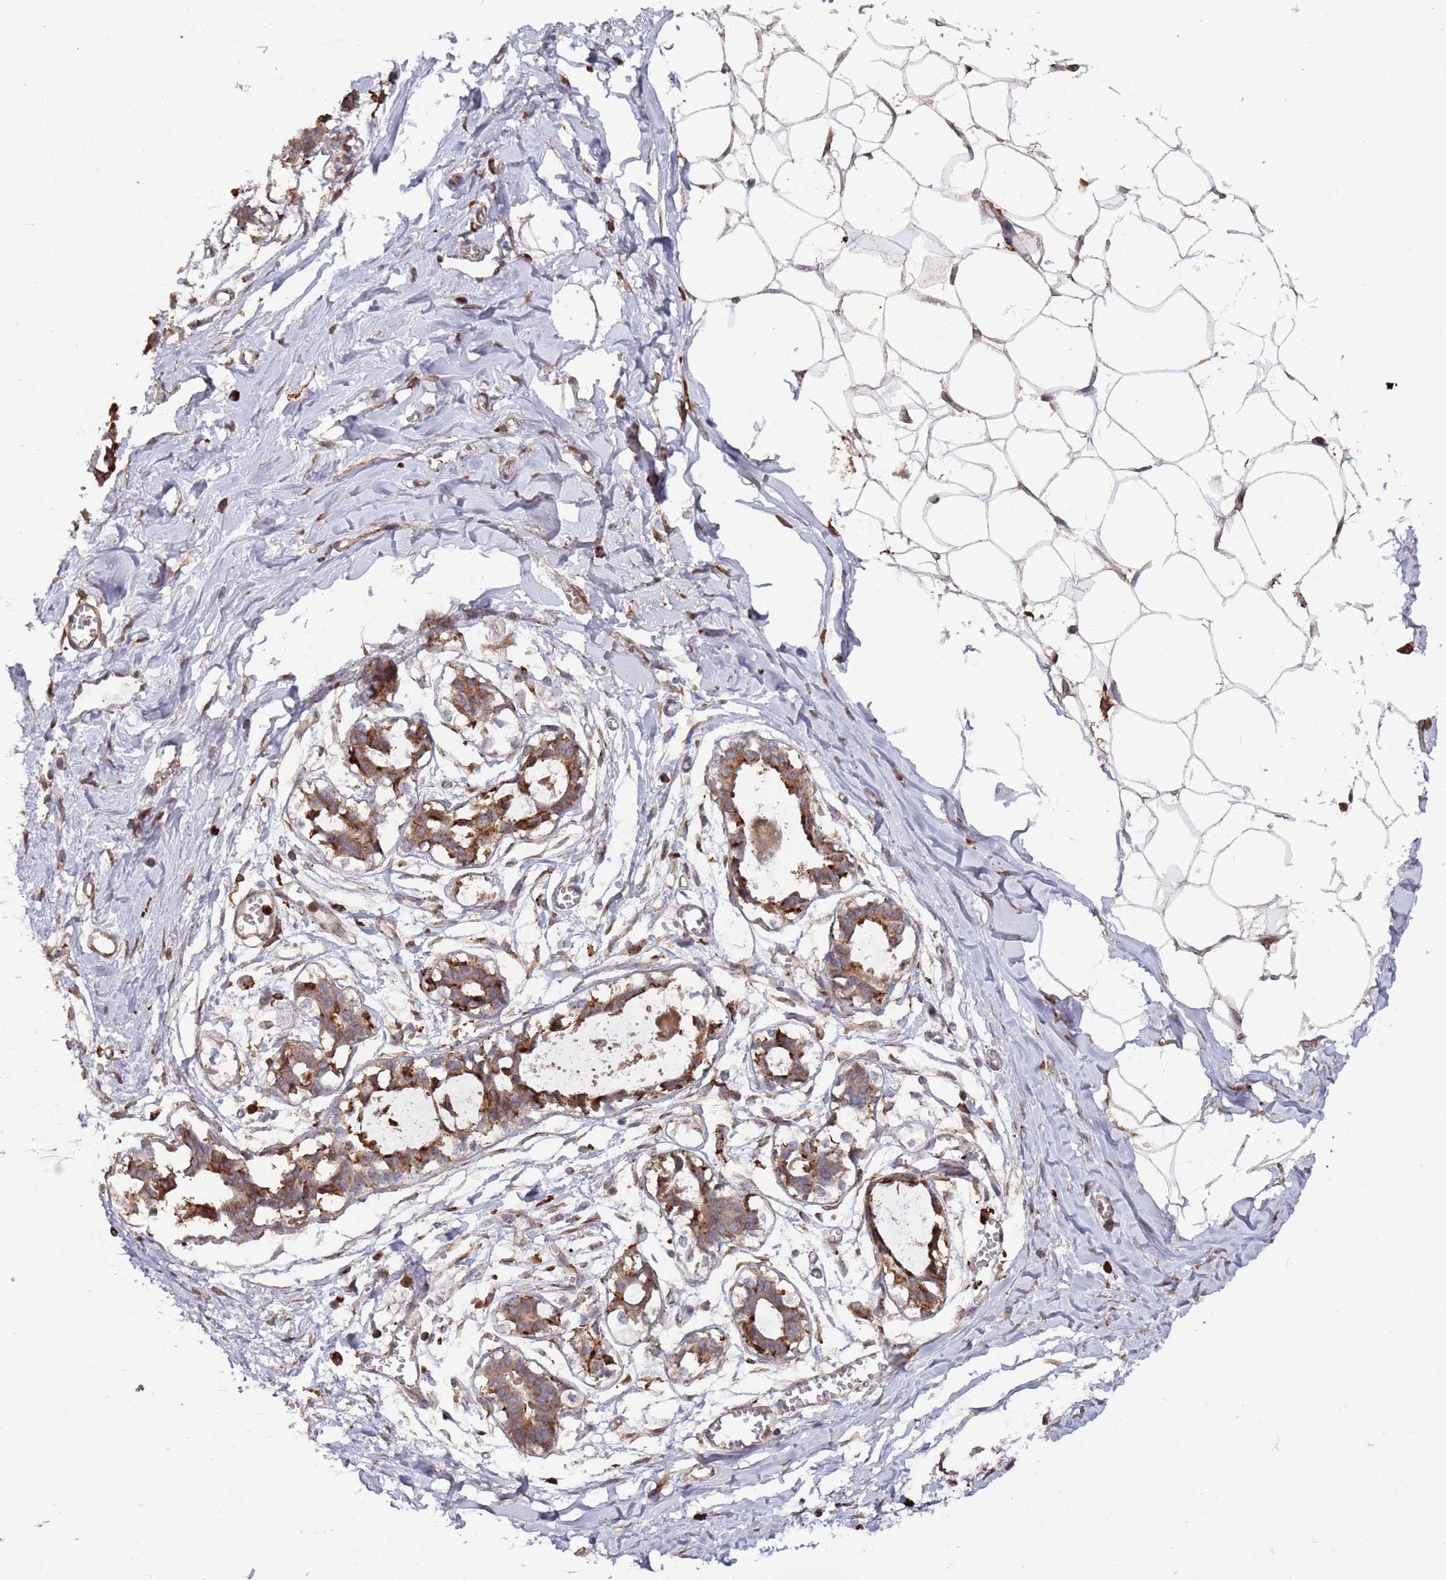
{"staining": {"intensity": "weak", "quantity": ">75%", "location": "nuclear"}, "tissue": "breast", "cell_type": "Adipocytes", "image_type": "normal", "snomed": [{"axis": "morphology", "description": "Normal tissue, NOS"}, {"axis": "topography", "description": "Breast"}], "caption": "A low amount of weak nuclear positivity is present in approximately >75% of adipocytes in benign breast.", "gene": "LACC1", "patient": {"sex": "female", "age": 27}}